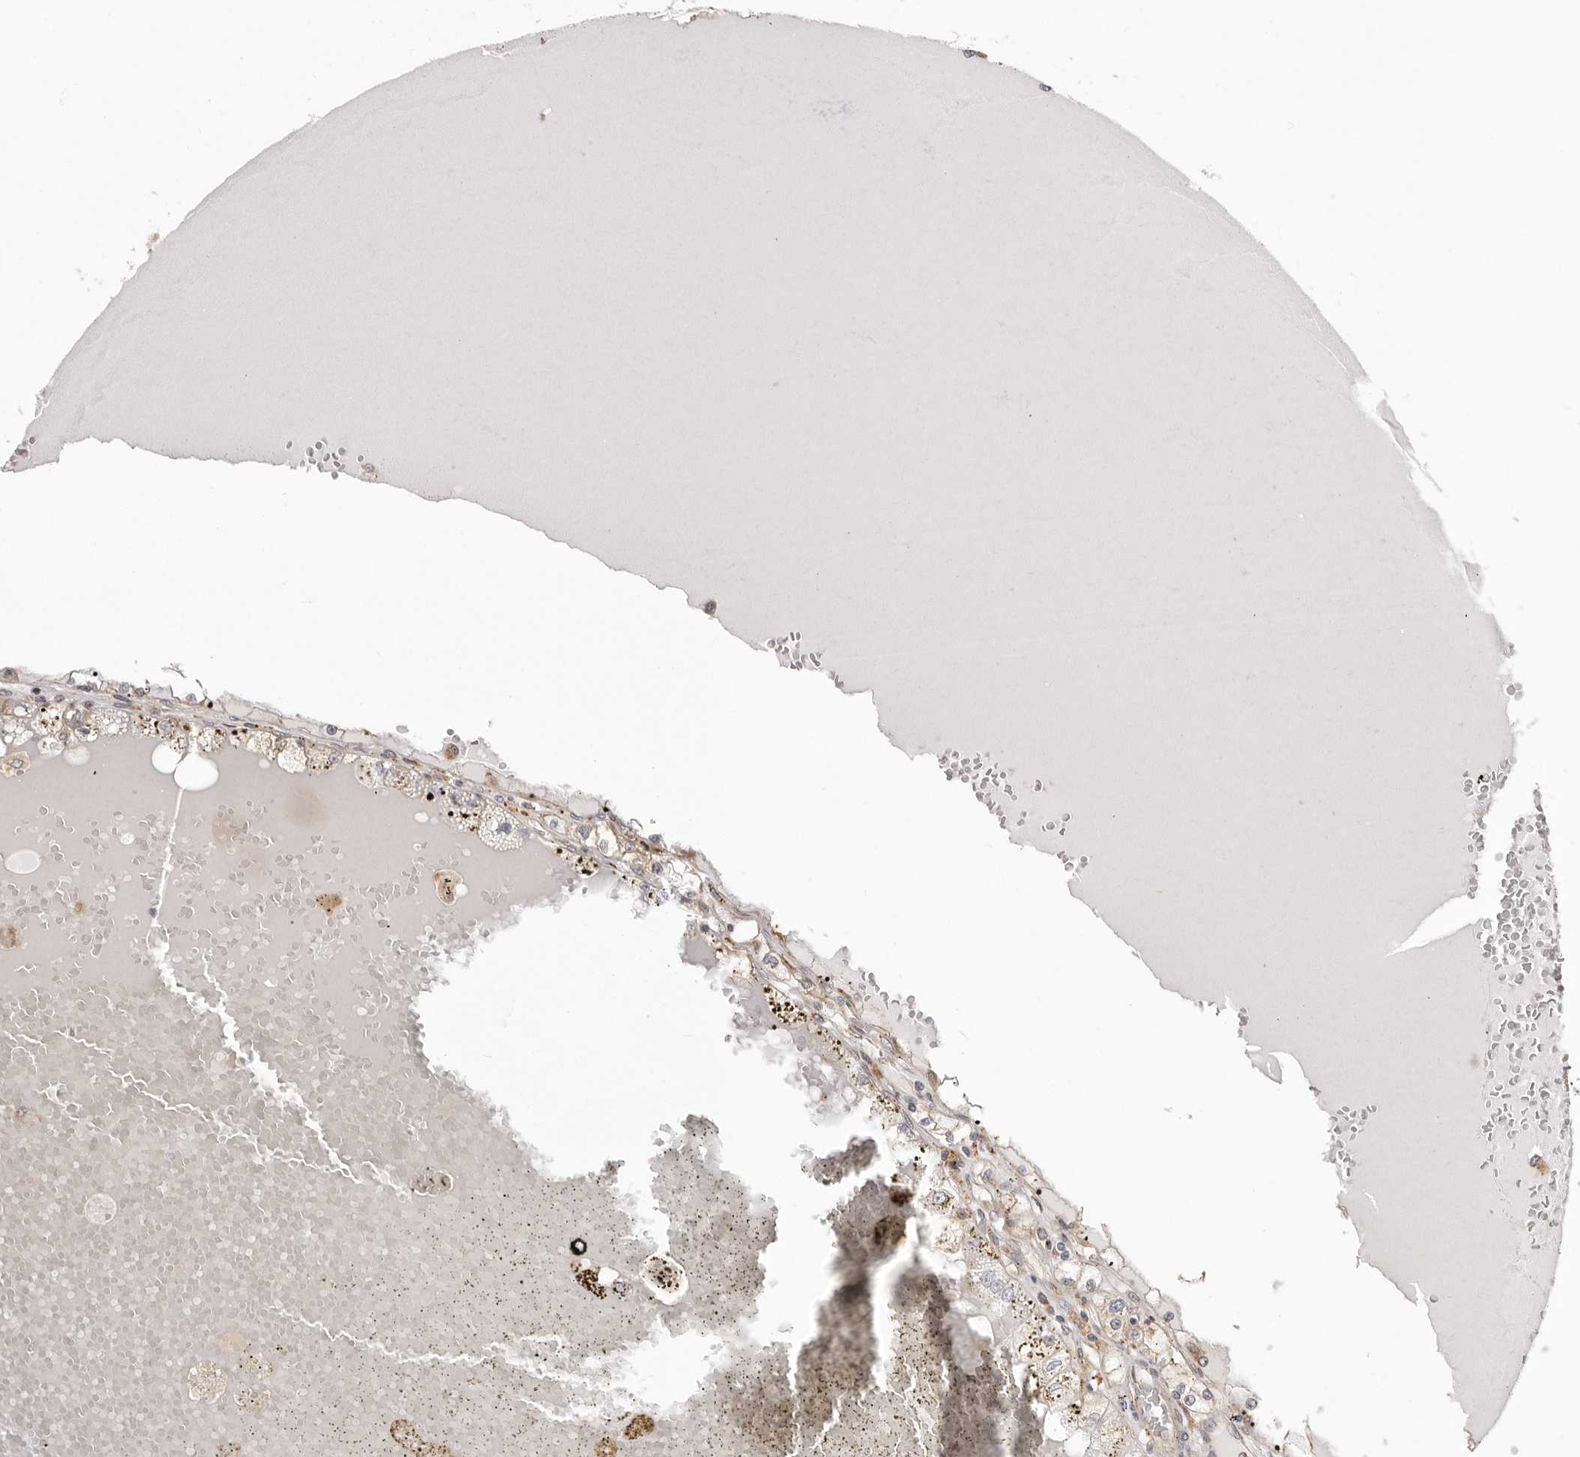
{"staining": {"intensity": "weak", "quantity": "25%-75%", "location": "cytoplasmic/membranous"}, "tissue": "renal cancer", "cell_type": "Tumor cells", "image_type": "cancer", "snomed": [{"axis": "morphology", "description": "Adenocarcinoma, NOS"}, {"axis": "topography", "description": "Kidney"}], "caption": "An IHC micrograph of neoplastic tissue is shown. Protein staining in brown labels weak cytoplasmic/membranous positivity in renal cancer (adenocarcinoma) within tumor cells. Using DAB (brown) and hematoxylin (blue) stains, captured at high magnification using brightfield microscopy.", "gene": "NUP43", "patient": {"sex": "male", "age": 56}}